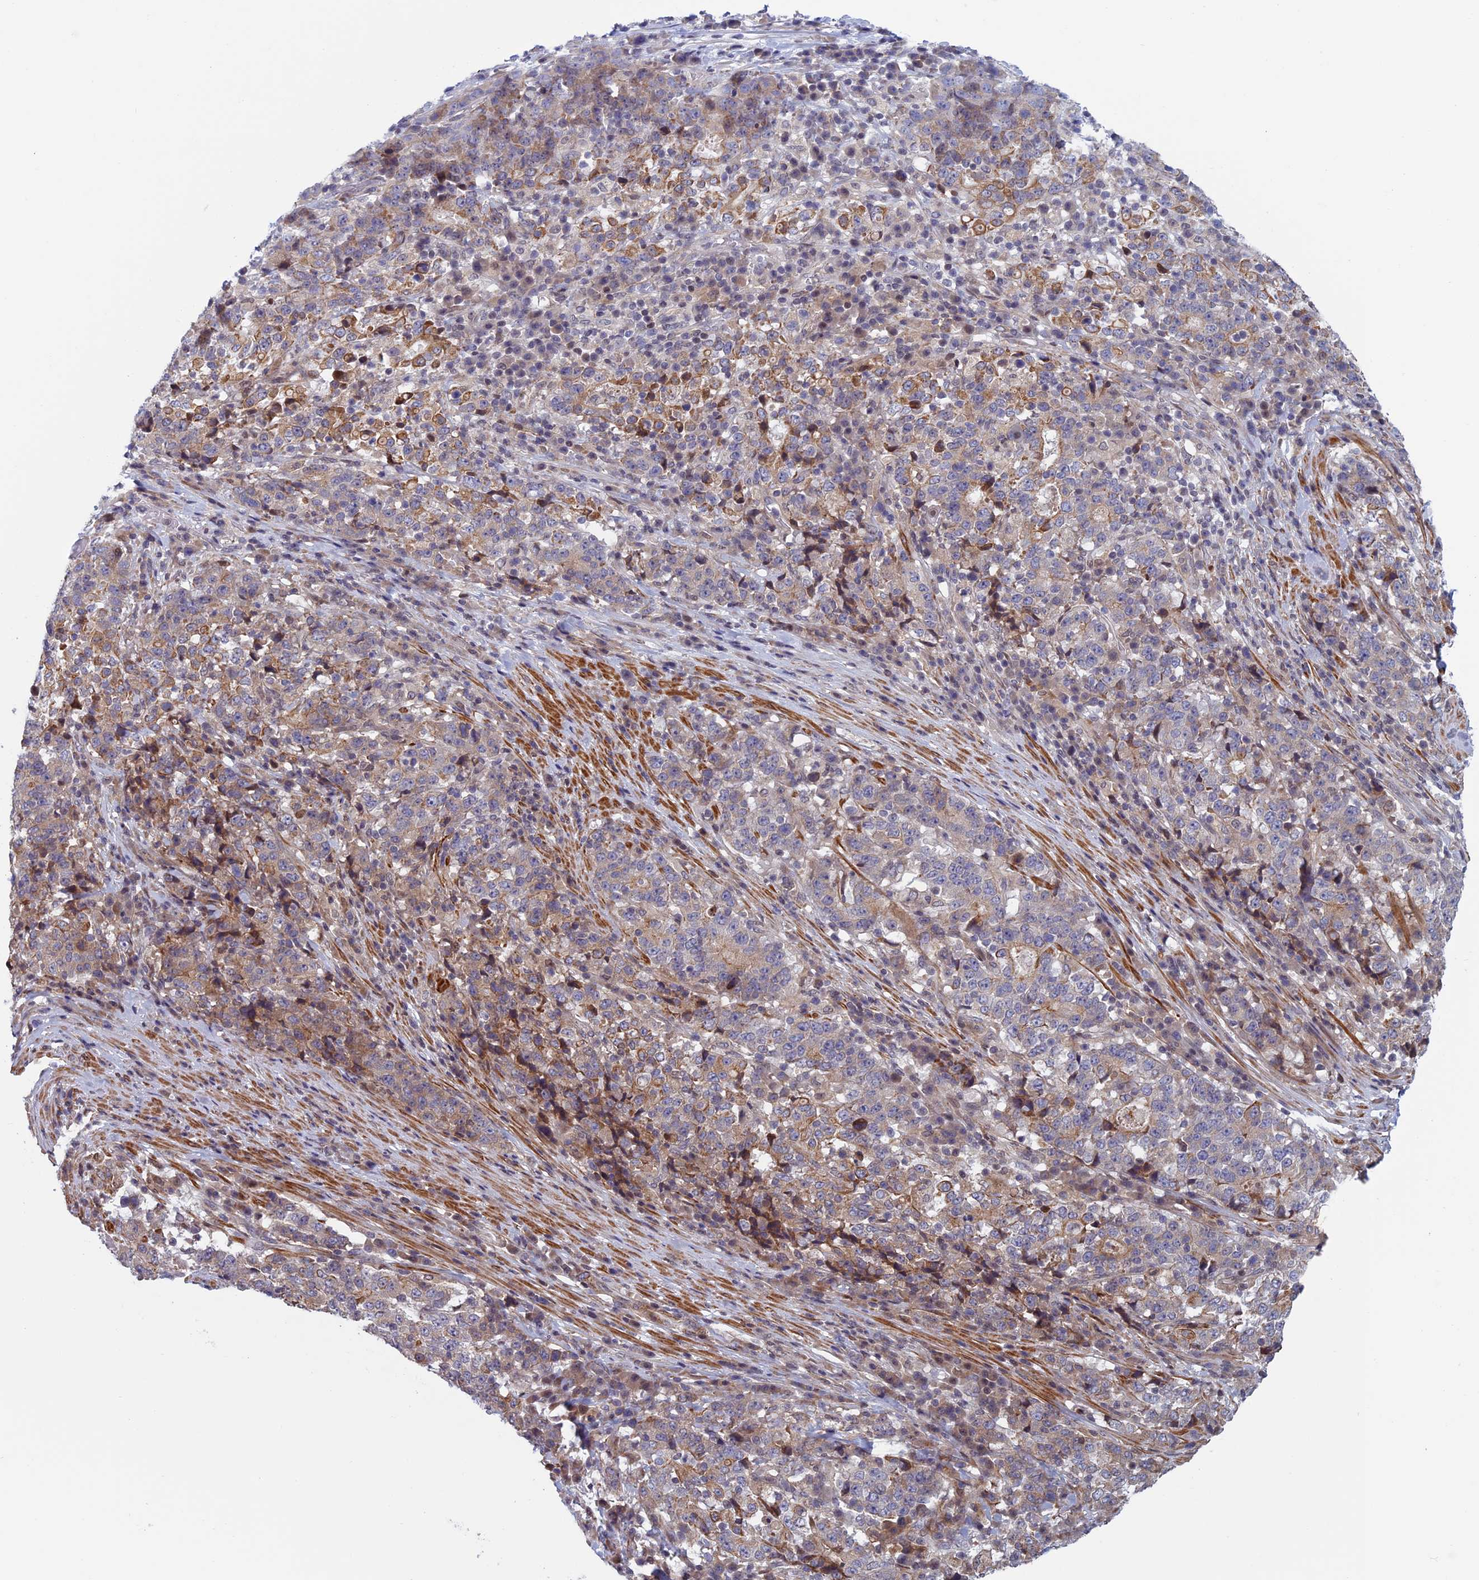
{"staining": {"intensity": "weak", "quantity": "25%-75%", "location": "cytoplasmic/membranous"}, "tissue": "stomach cancer", "cell_type": "Tumor cells", "image_type": "cancer", "snomed": [{"axis": "morphology", "description": "Adenocarcinoma, NOS"}, {"axis": "topography", "description": "Stomach"}], "caption": "Immunohistochemical staining of stomach cancer reveals weak cytoplasmic/membranous protein staining in about 25%-75% of tumor cells.", "gene": "FADS1", "patient": {"sex": "male", "age": 59}}